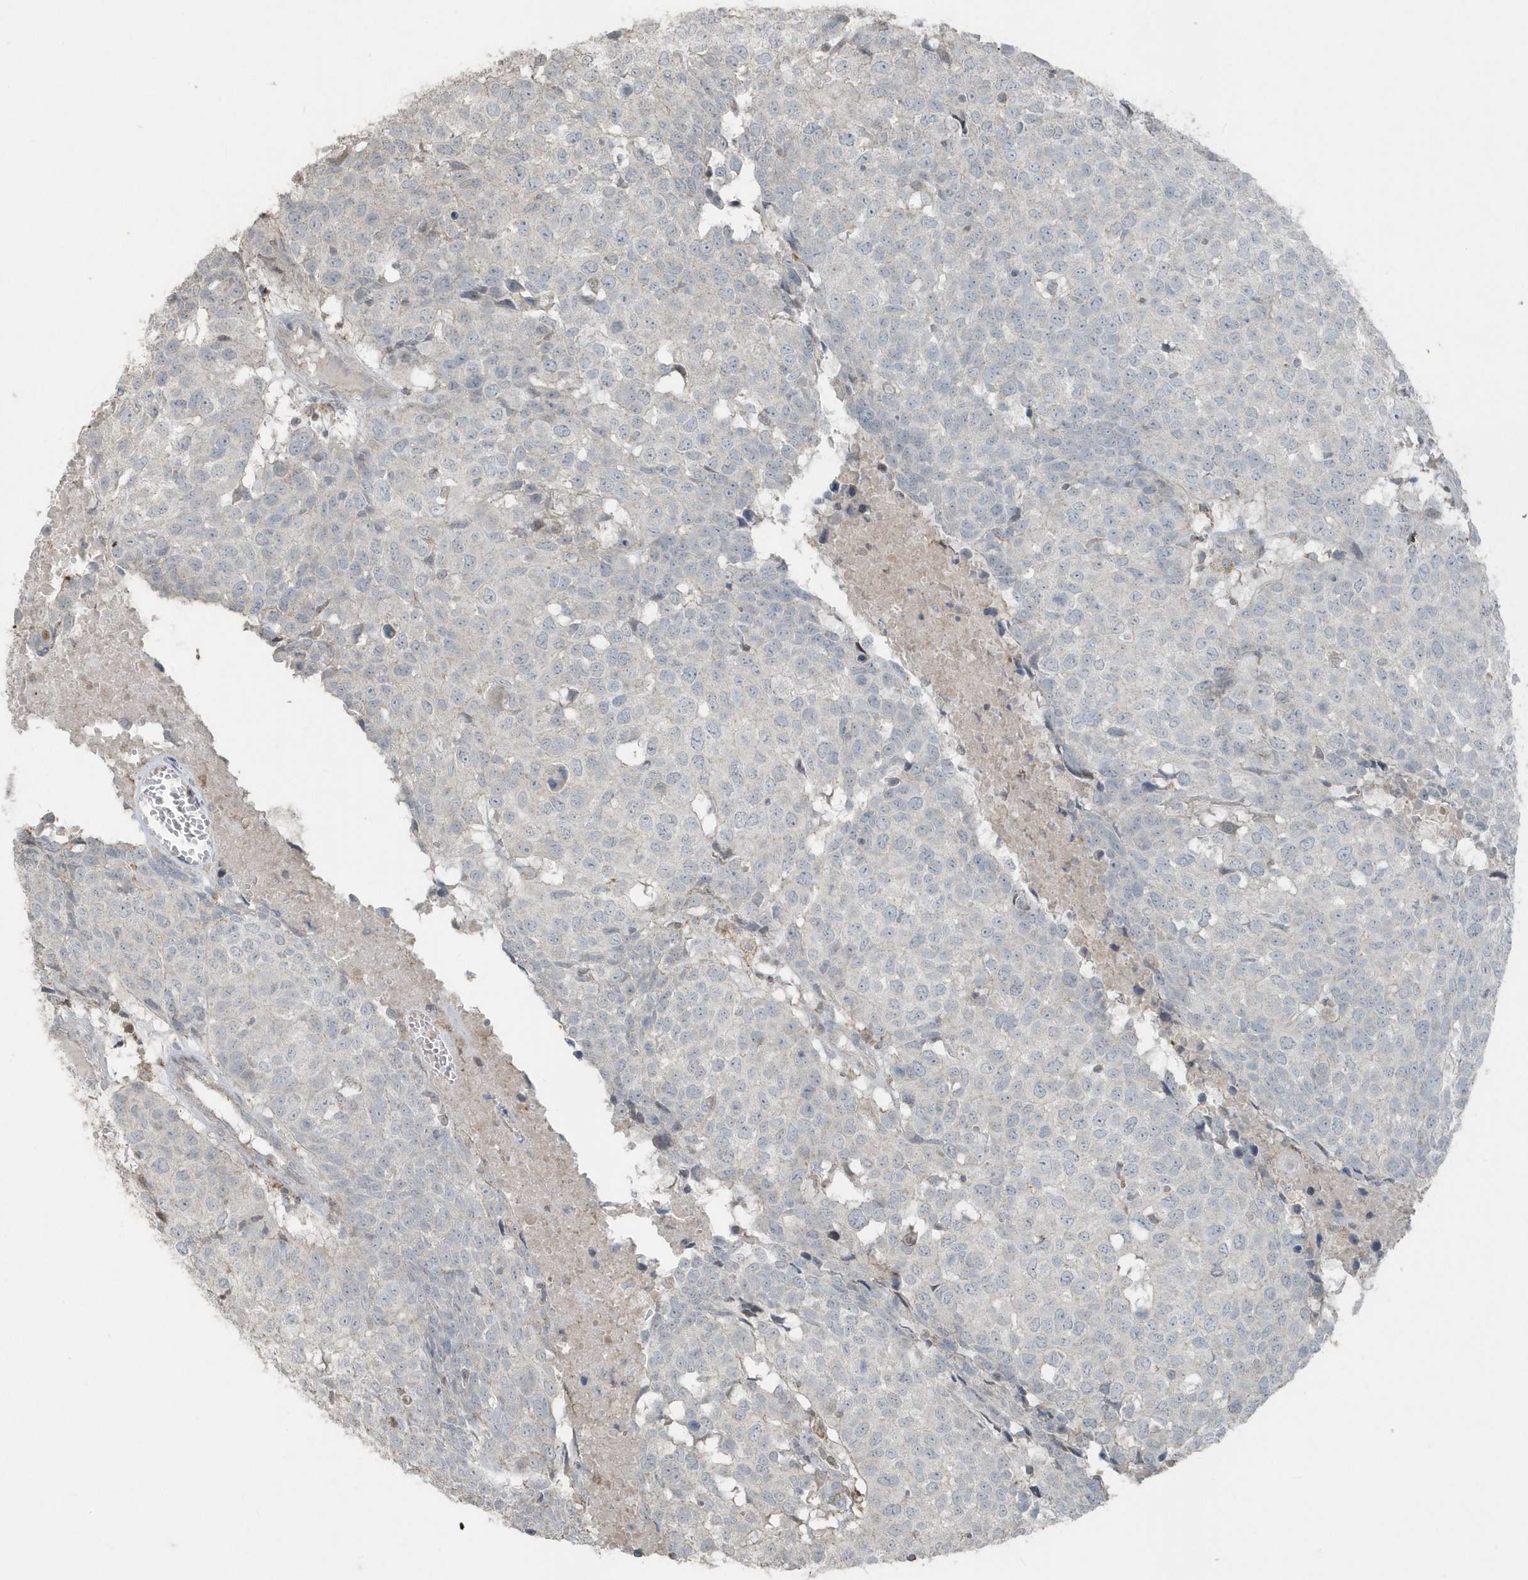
{"staining": {"intensity": "negative", "quantity": "none", "location": "none"}, "tissue": "head and neck cancer", "cell_type": "Tumor cells", "image_type": "cancer", "snomed": [{"axis": "morphology", "description": "Squamous cell carcinoma, NOS"}, {"axis": "topography", "description": "Head-Neck"}], "caption": "The image shows no significant positivity in tumor cells of squamous cell carcinoma (head and neck). (Brightfield microscopy of DAB (3,3'-diaminobenzidine) immunohistochemistry at high magnification).", "gene": "ACTC1", "patient": {"sex": "male", "age": 66}}